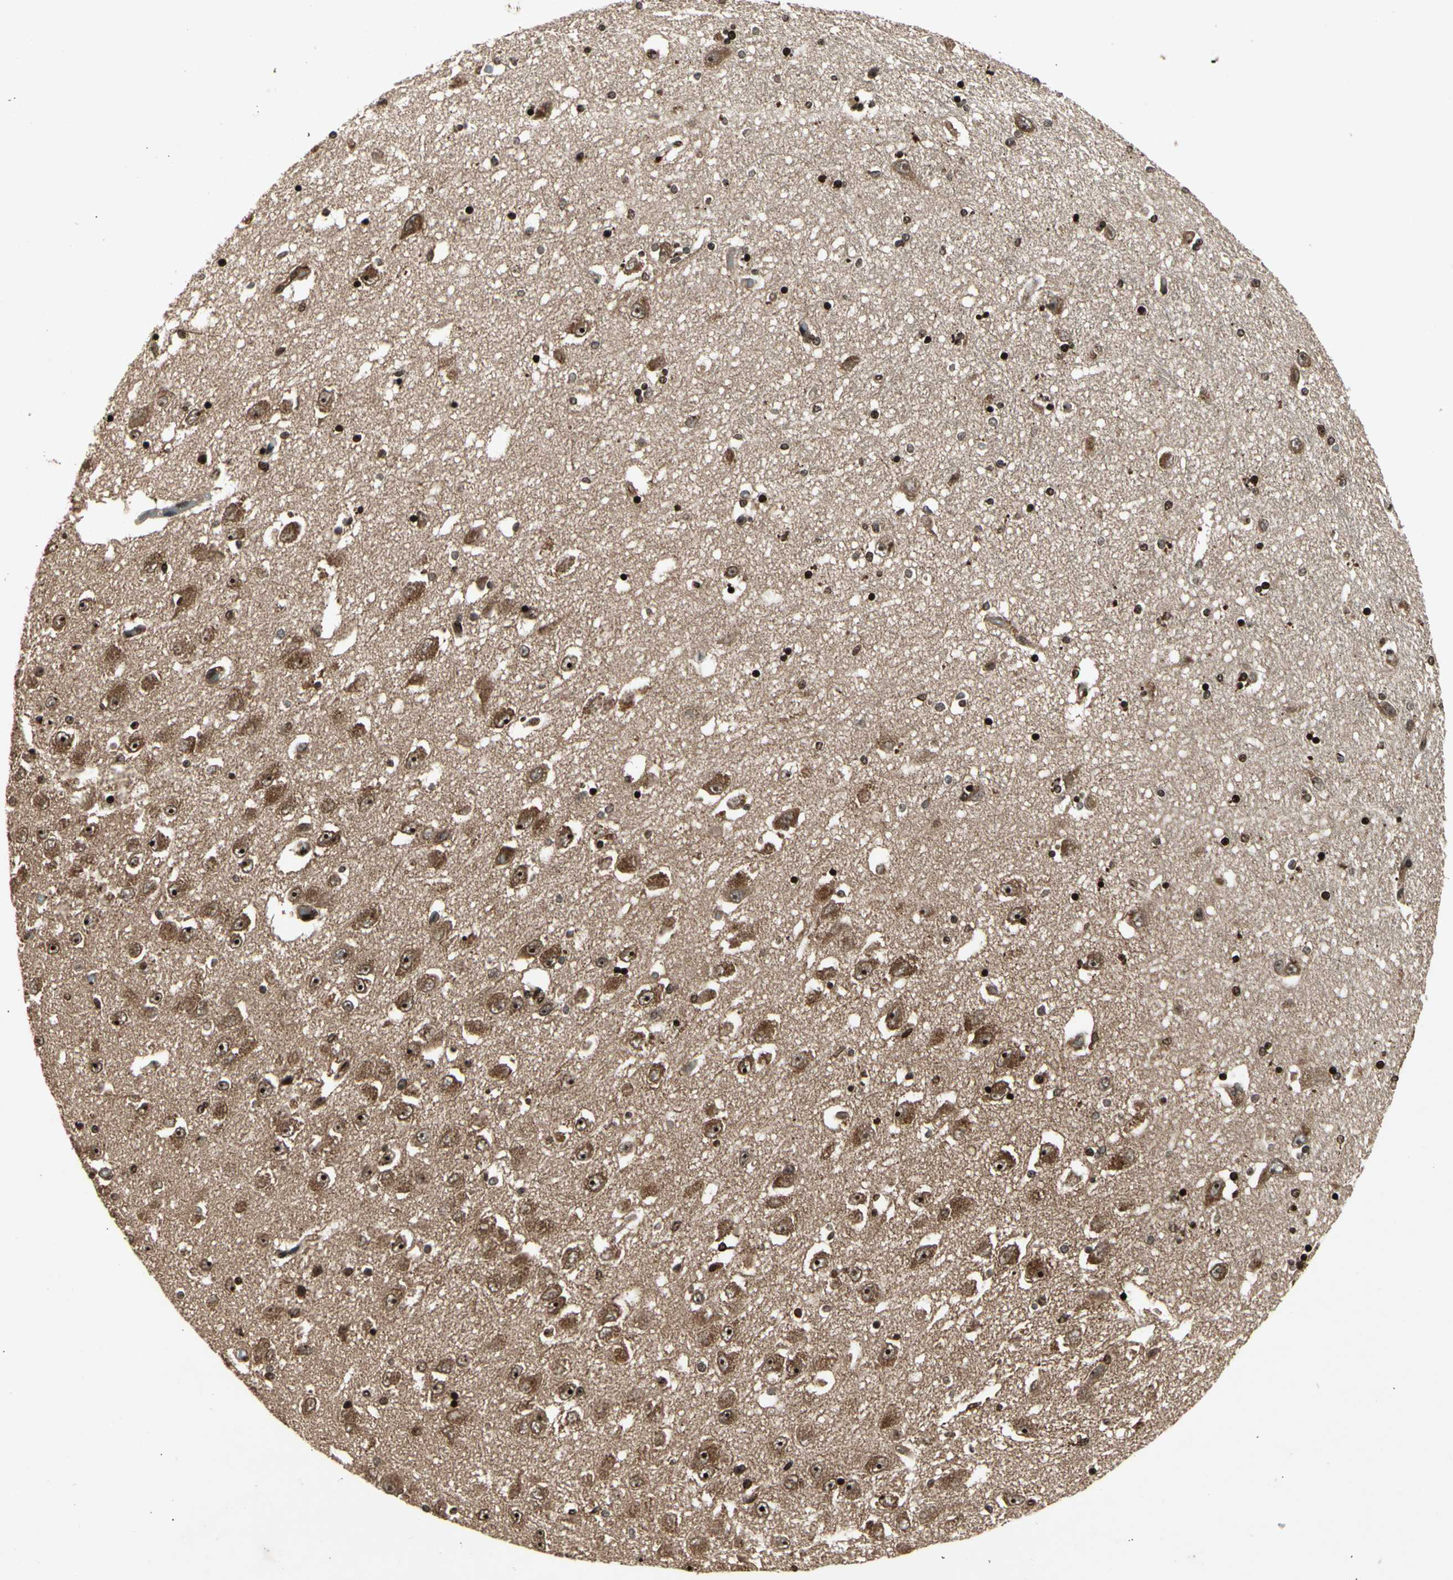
{"staining": {"intensity": "strong", "quantity": ">75%", "location": "nuclear"}, "tissue": "hippocampus", "cell_type": "Glial cells", "image_type": "normal", "snomed": [{"axis": "morphology", "description": "Normal tissue, NOS"}, {"axis": "topography", "description": "Hippocampus"}], "caption": "A micrograph of hippocampus stained for a protein reveals strong nuclear brown staining in glial cells.", "gene": "GLRX", "patient": {"sex": "female", "age": 54}}